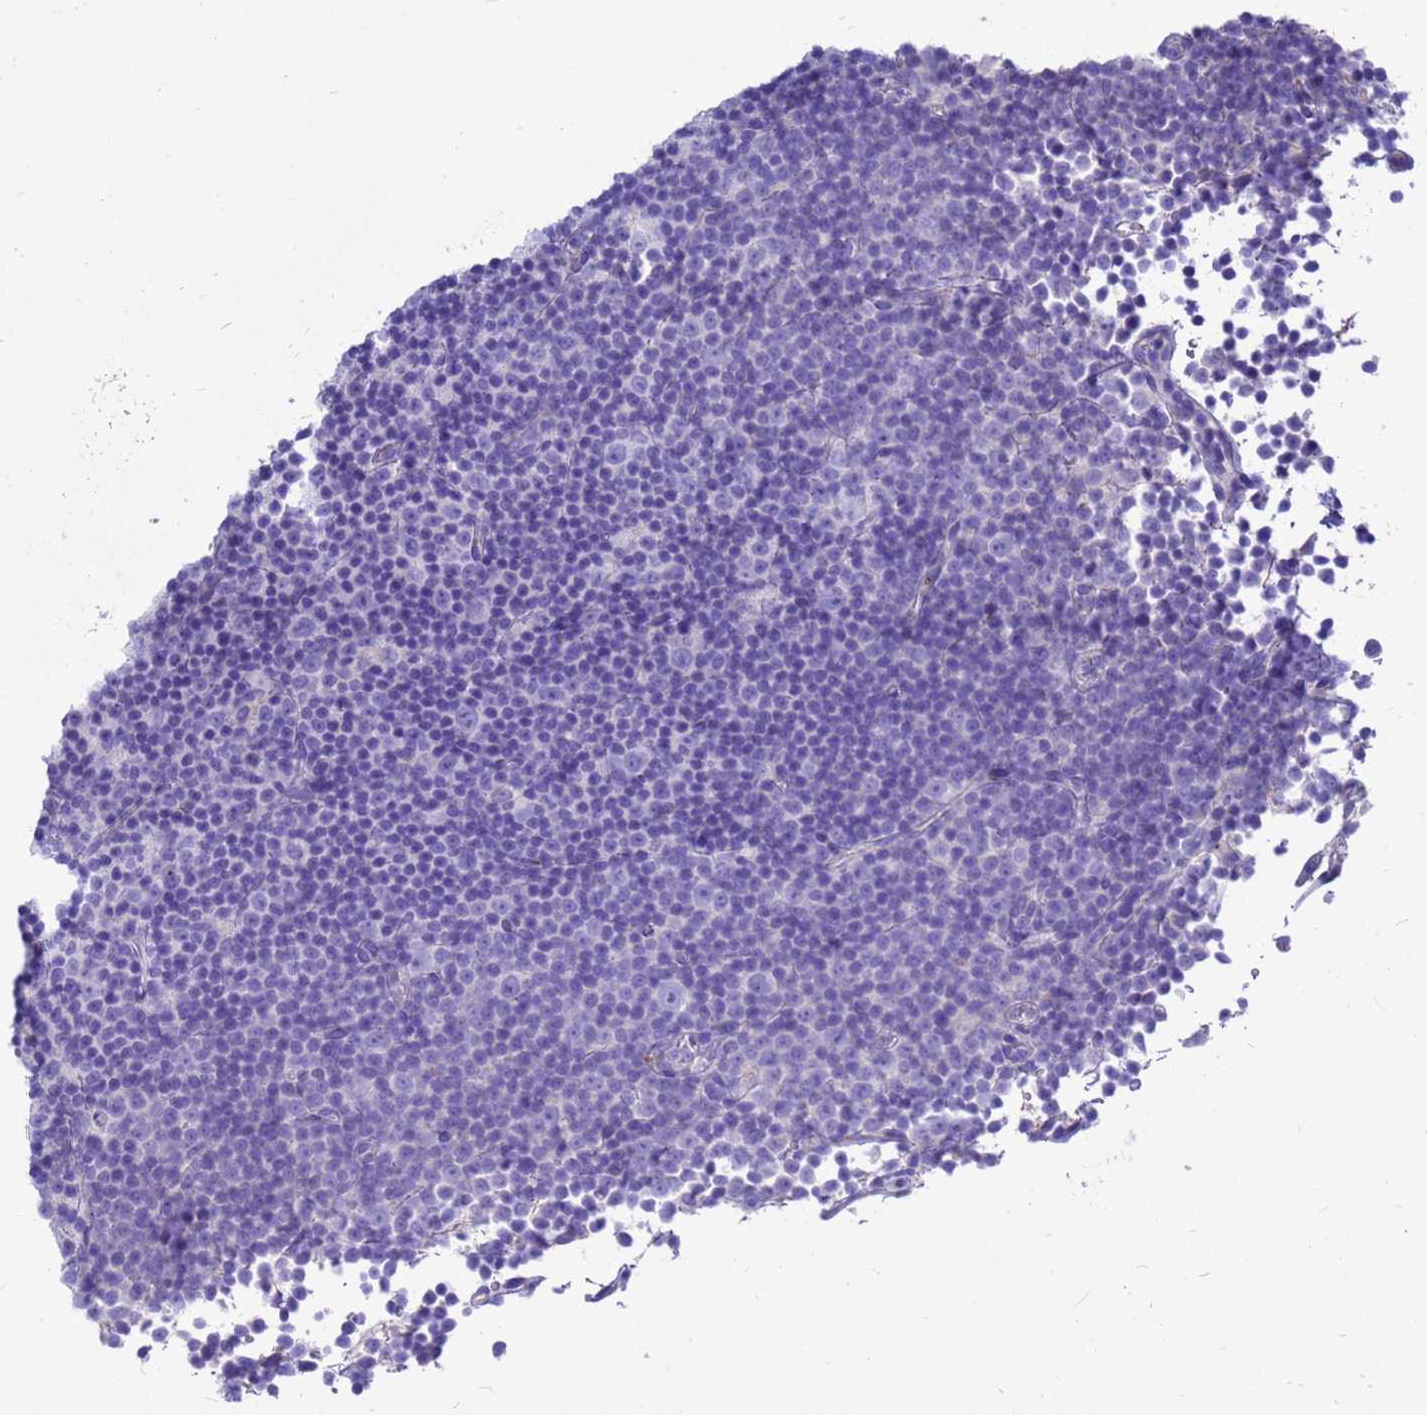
{"staining": {"intensity": "negative", "quantity": "none", "location": "none"}, "tissue": "lymphoma", "cell_type": "Tumor cells", "image_type": "cancer", "snomed": [{"axis": "morphology", "description": "Malignant lymphoma, non-Hodgkin's type, Low grade"}, {"axis": "topography", "description": "Lymph node"}], "caption": "Human malignant lymphoma, non-Hodgkin's type (low-grade) stained for a protein using immunohistochemistry shows no positivity in tumor cells.", "gene": "OR52E2", "patient": {"sex": "female", "age": 67}}